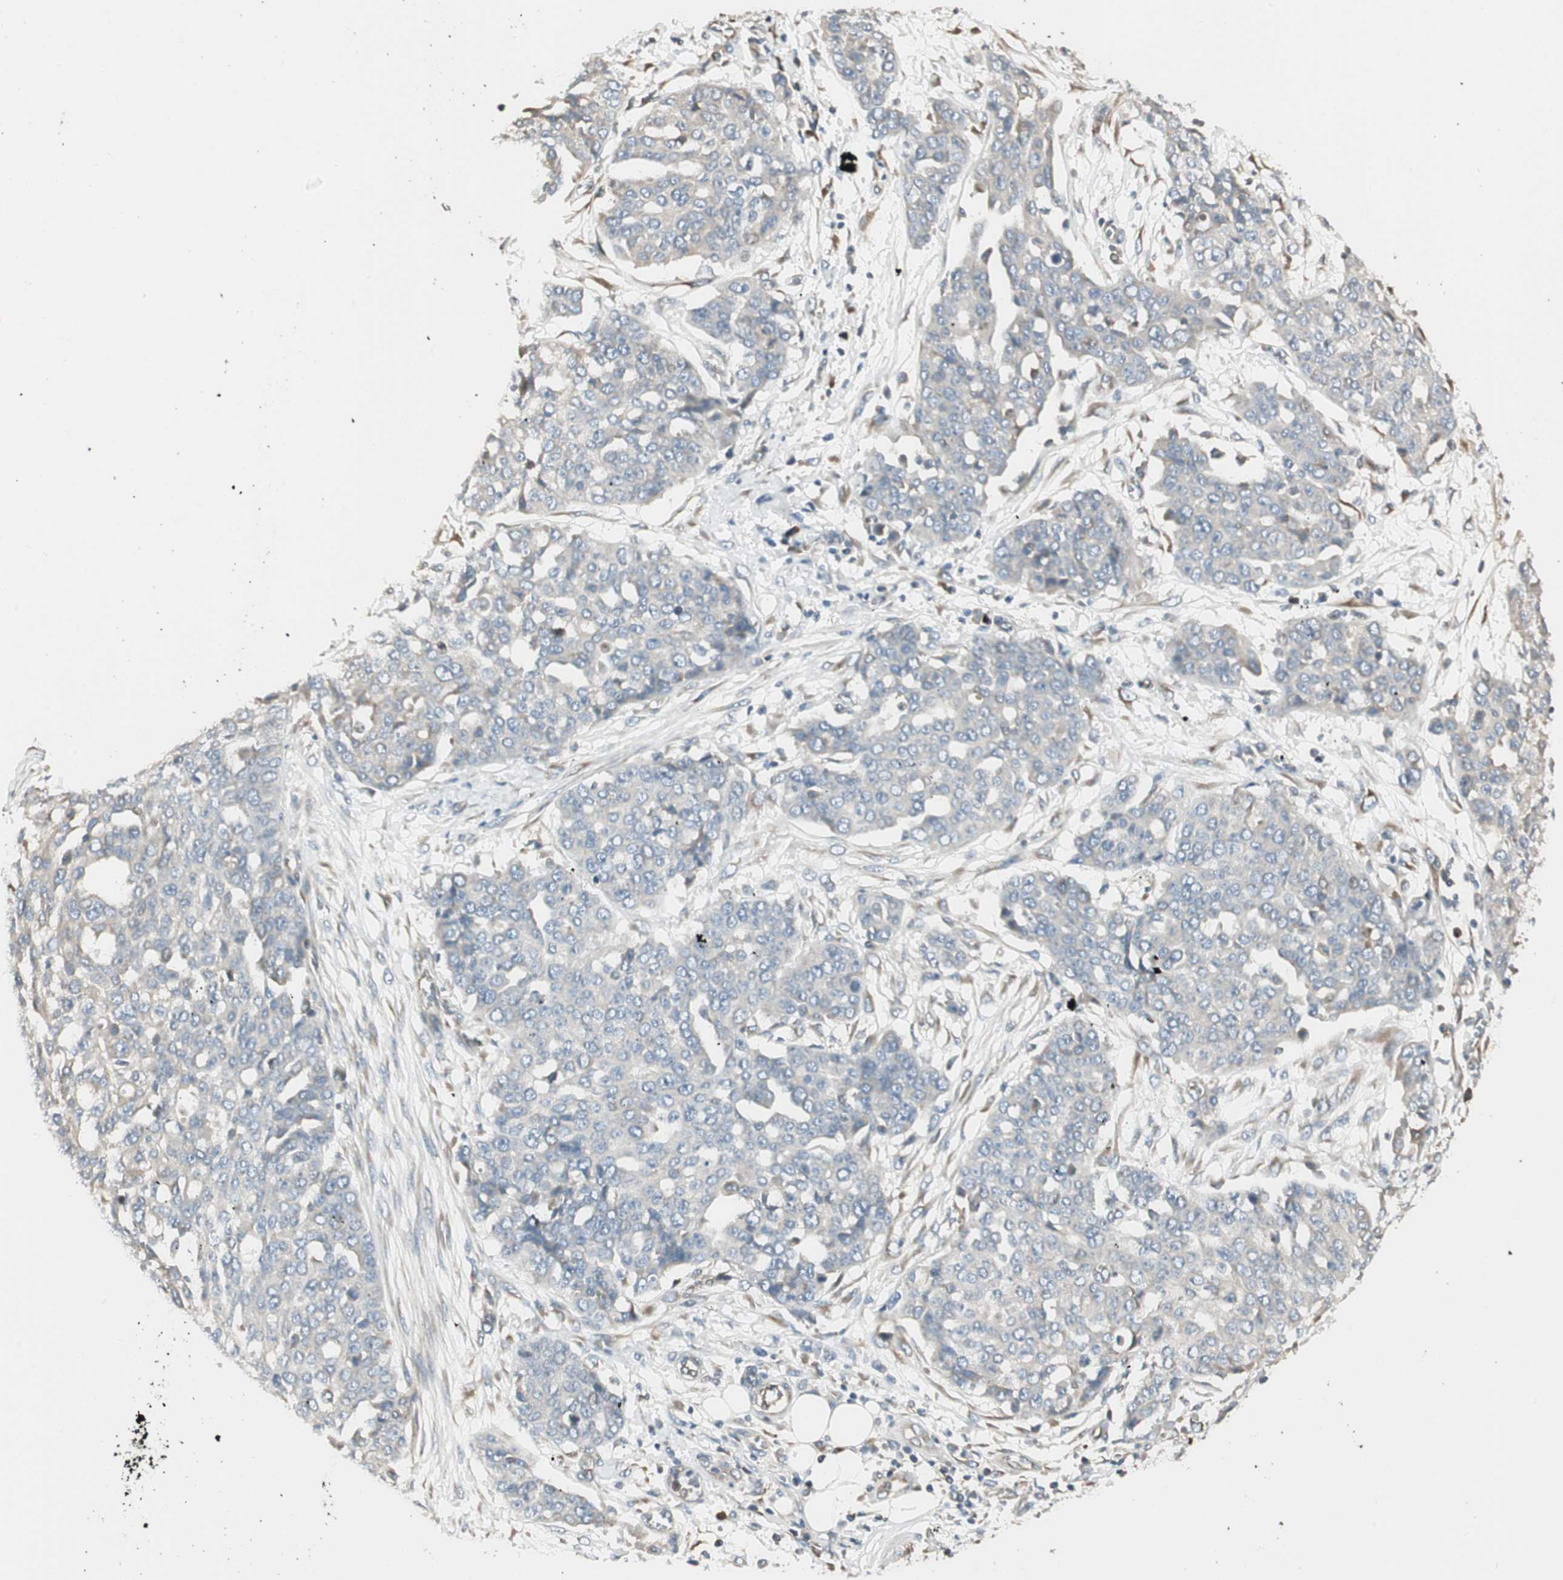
{"staining": {"intensity": "negative", "quantity": "none", "location": "none"}, "tissue": "ovarian cancer", "cell_type": "Tumor cells", "image_type": "cancer", "snomed": [{"axis": "morphology", "description": "Cystadenocarcinoma, serous, NOS"}, {"axis": "topography", "description": "Soft tissue"}, {"axis": "topography", "description": "Ovary"}], "caption": "Immunohistochemistry of ovarian cancer shows no staining in tumor cells.", "gene": "NUCB2", "patient": {"sex": "female", "age": 57}}